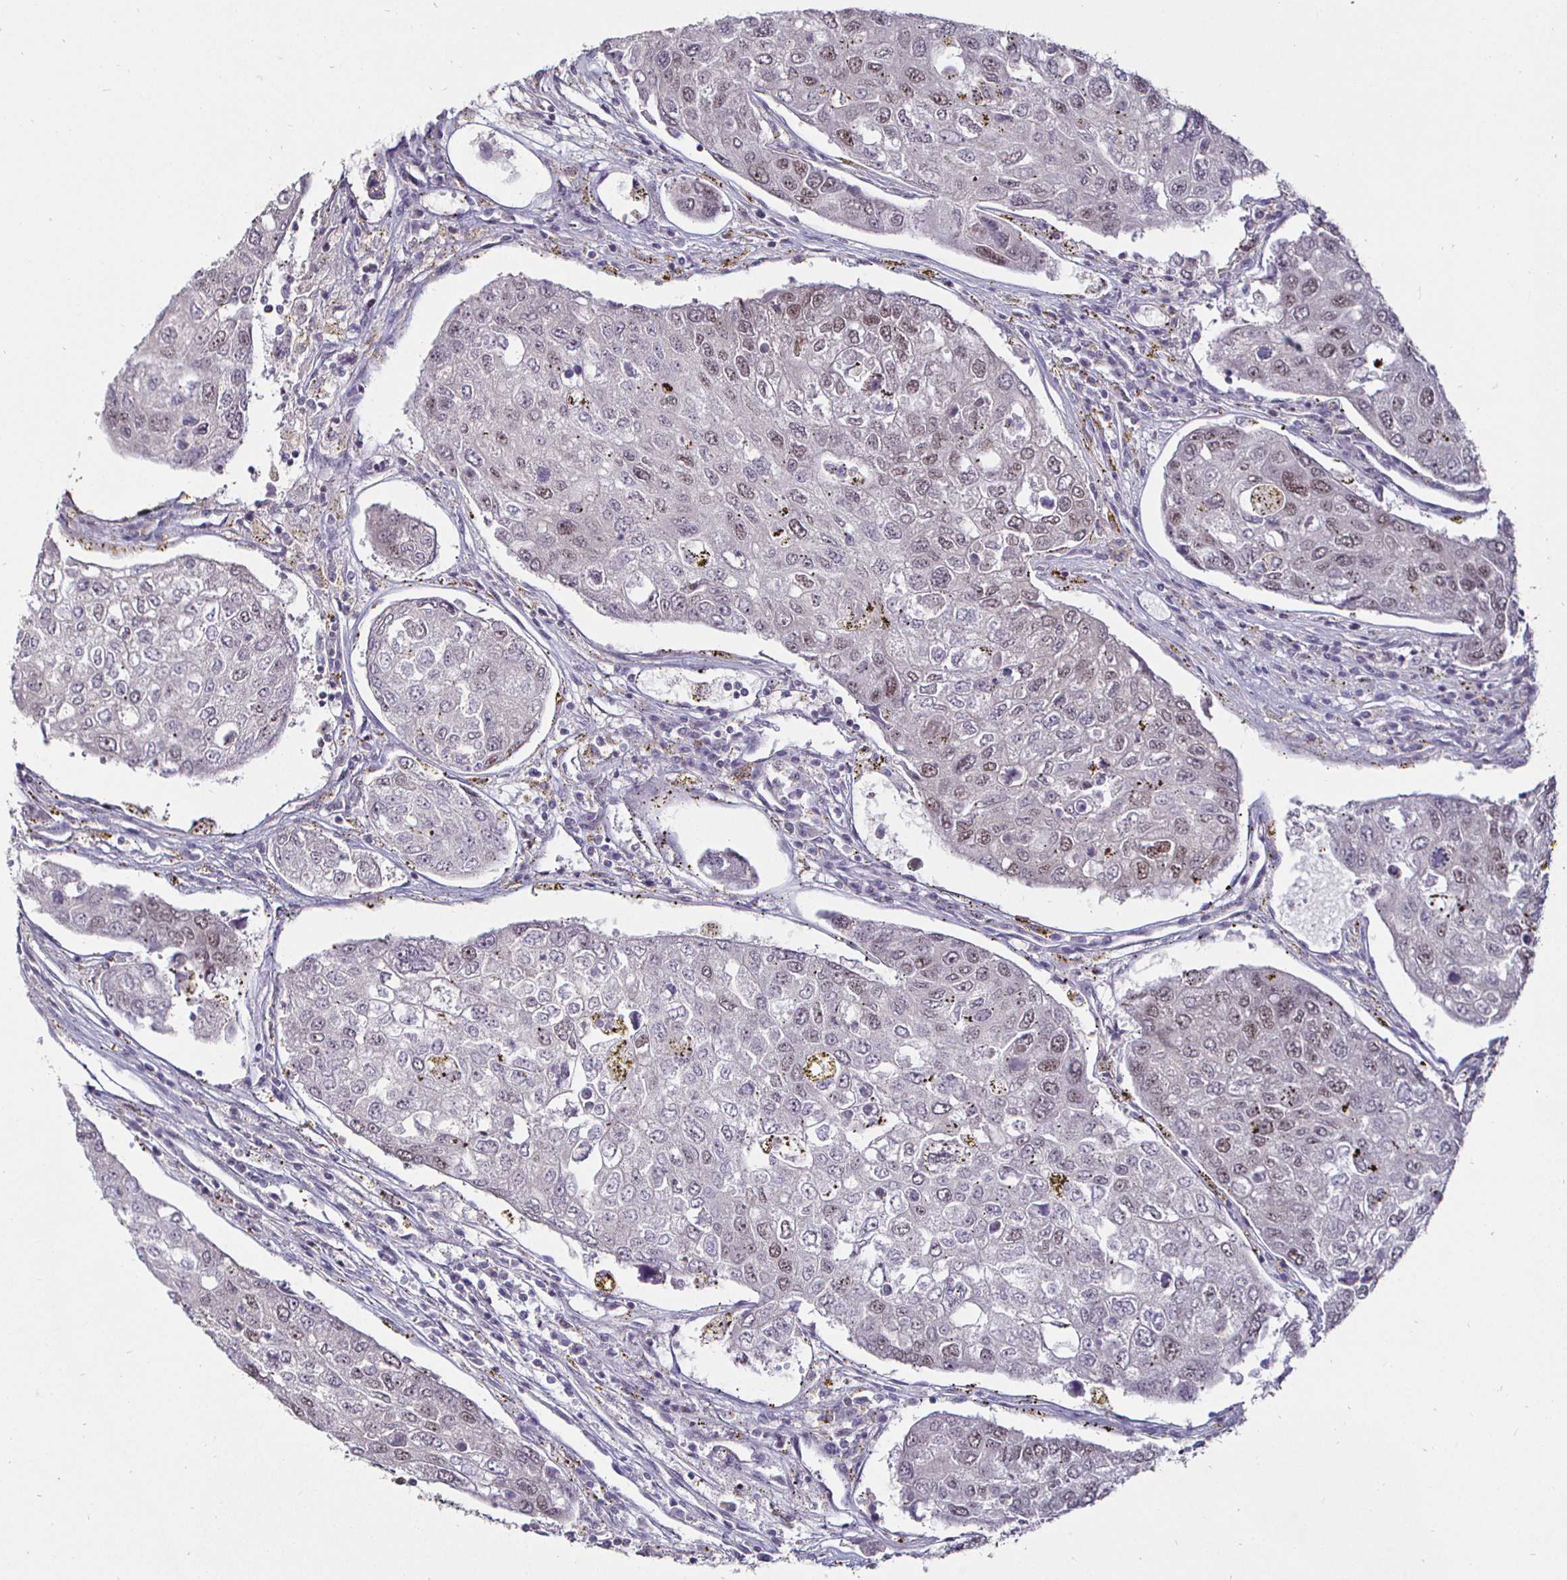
{"staining": {"intensity": "moderate", "quantity": "25%-75%", "location": "nuclear"}, "tissue": "urothelial cancer", "cell_type": "Tumor cells", "image_type": "cancer", "snomed": [{"axis": "morphology", "description": "Urothelial carcinoma, High grade"}, {"axis": "topography", "description": "Lymph node"}, {"axis": "topography", "description": "Urinary bladder"}], "caption": "High-grade urothelial carcinoma tissue reveals moderate nuclear staining in about 25%-75% of tumor cells, visualized by immunohistochemistry. The protein is shown in brown color, while the nuclei are stained blue.", "gene": "MLH1", "patient": {"sex": "male", "age": 51}}